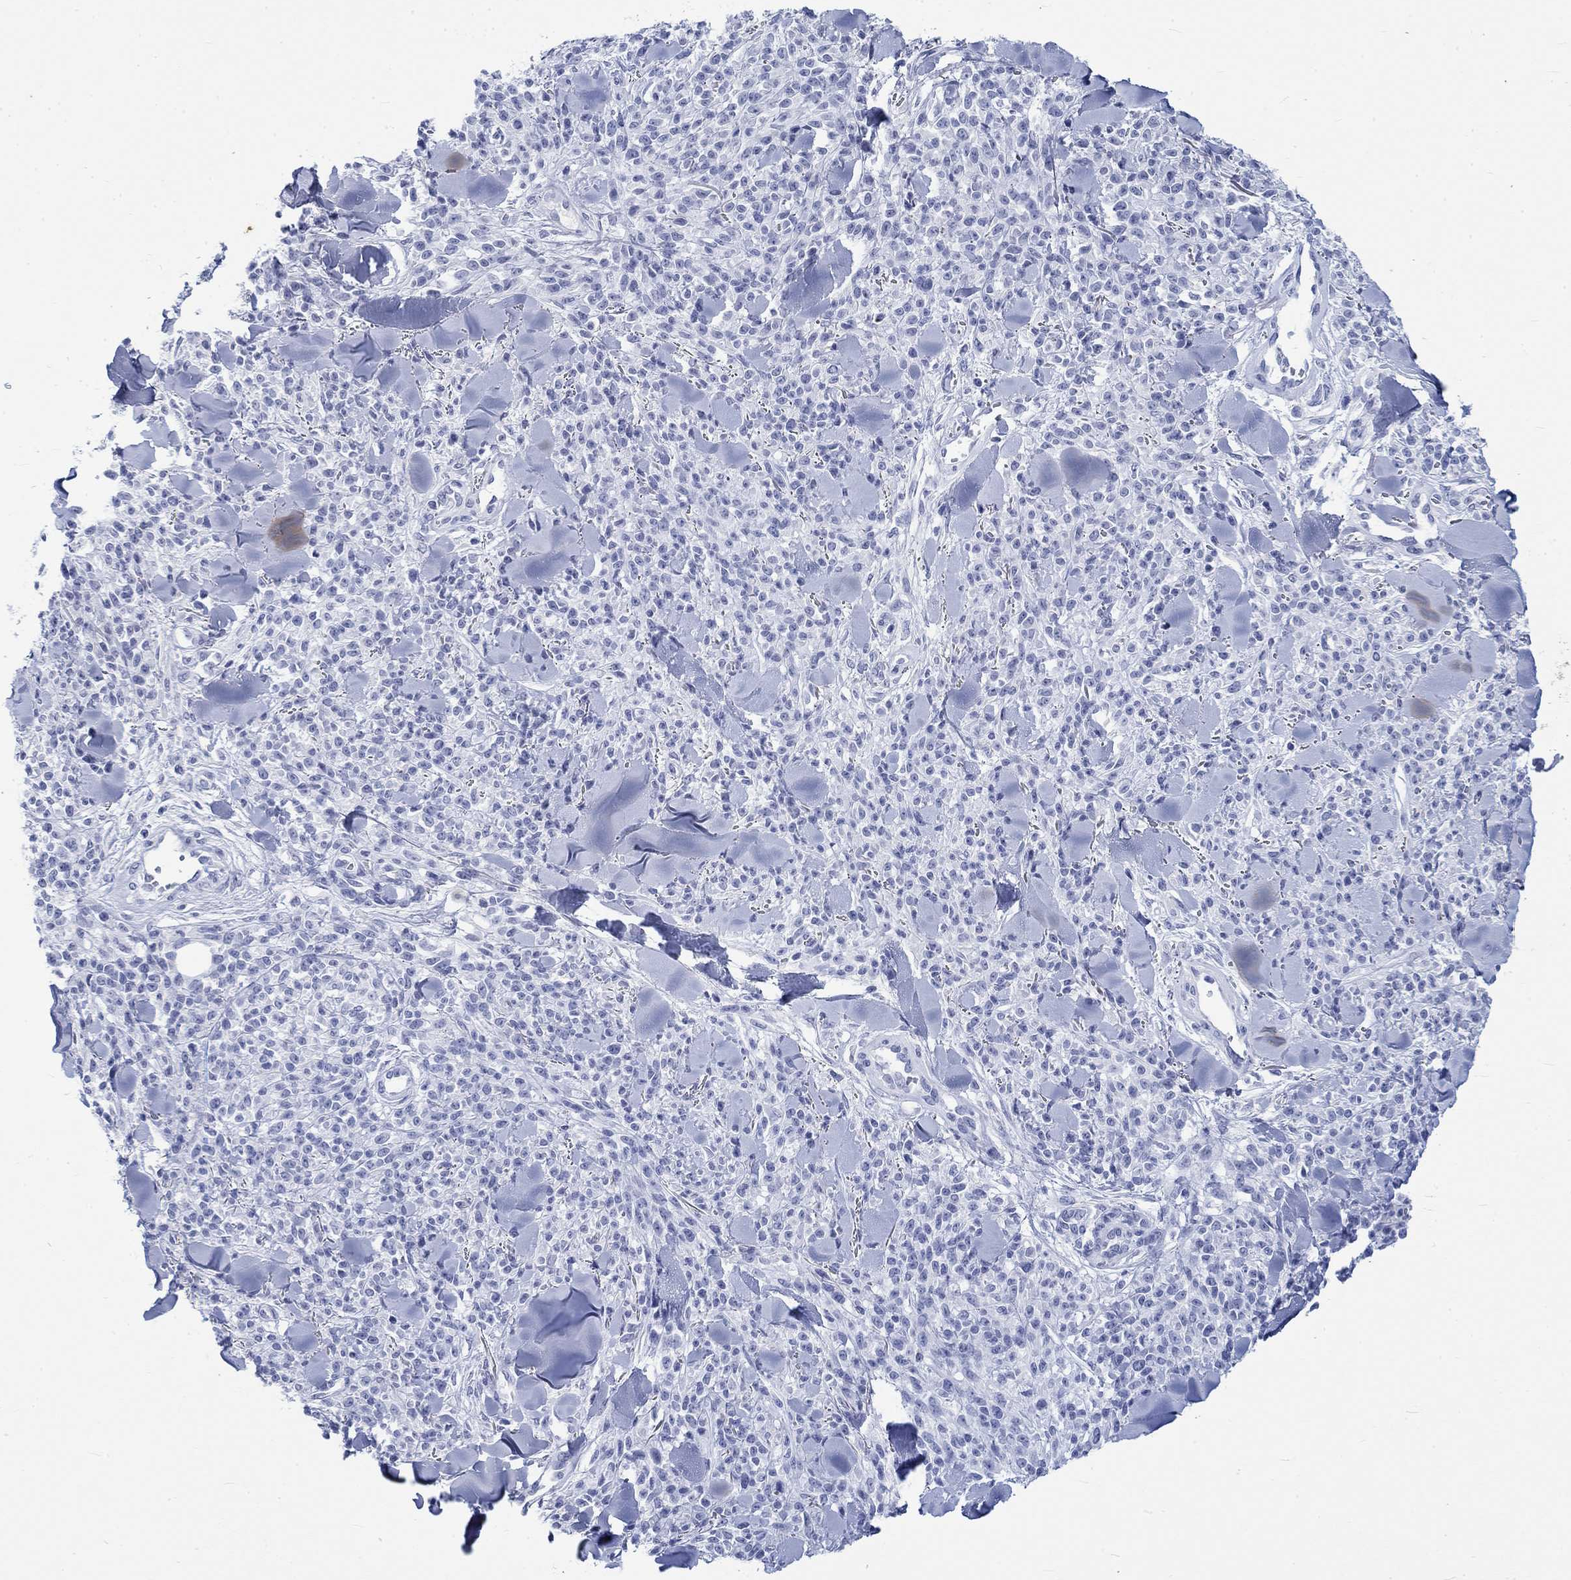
{"staining": {"intensity": "negative", "quantity": "none", "location": "none"}, "tissue": "melanoma", "cell_type": "Tumor cells", "image_type": "cancer", "snomed": [{"axis": "morphology", "description": "Malignant melanoma, NOS"}, {"axis": "topography", "description": "Skin"}, {"axis": "topography", "description": "Skin of trunk"}], "caption": "Immunohistochemical staining of malignant melanoma shows no significant staining in tumor cells.", "gene": "KRT76", "patient": {"sex": "male", "age": 74}}